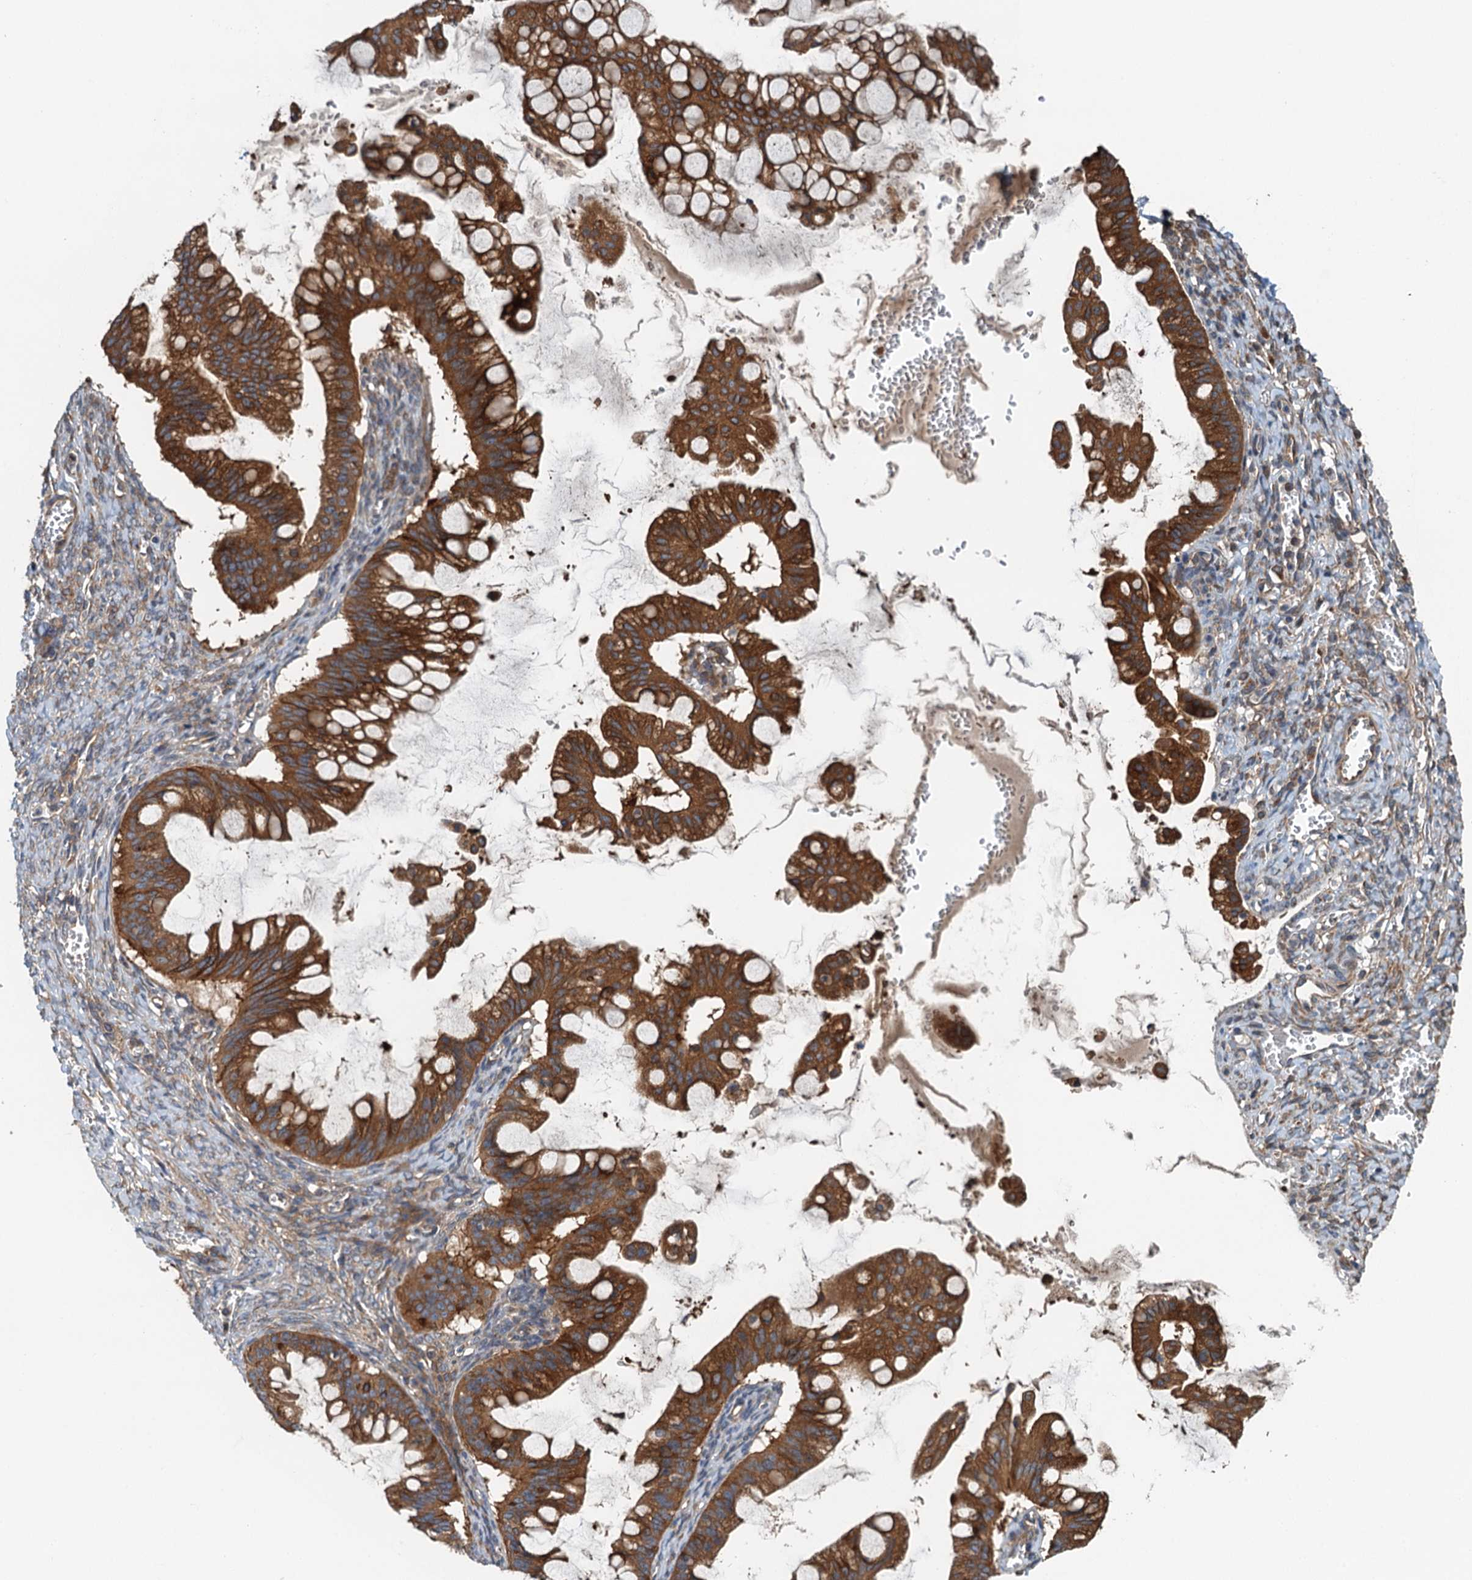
{"staining": {"intensity": "strong", "quantity": ">75%", "location": "cytoplasmic/membranous"}, "tissue": "ovarian cancer", "cell_type": "Tumor cells", "image_type": "cancer", "snomed": [{"axis": "morphology", "description": "Cystadenocarcinoma, mucinous, NOS"}, {"axis": "topography", "description": "Ovary"}], "caption": "This histopathology image demonstrates IHC staining of ovarian mucinous cystadenocarcinoma, with high strong cytoplasmic/membranous staining in about >75% of tumor cells.", "gene": "COG3", "patient": {"sex": "female", "age": 73}}